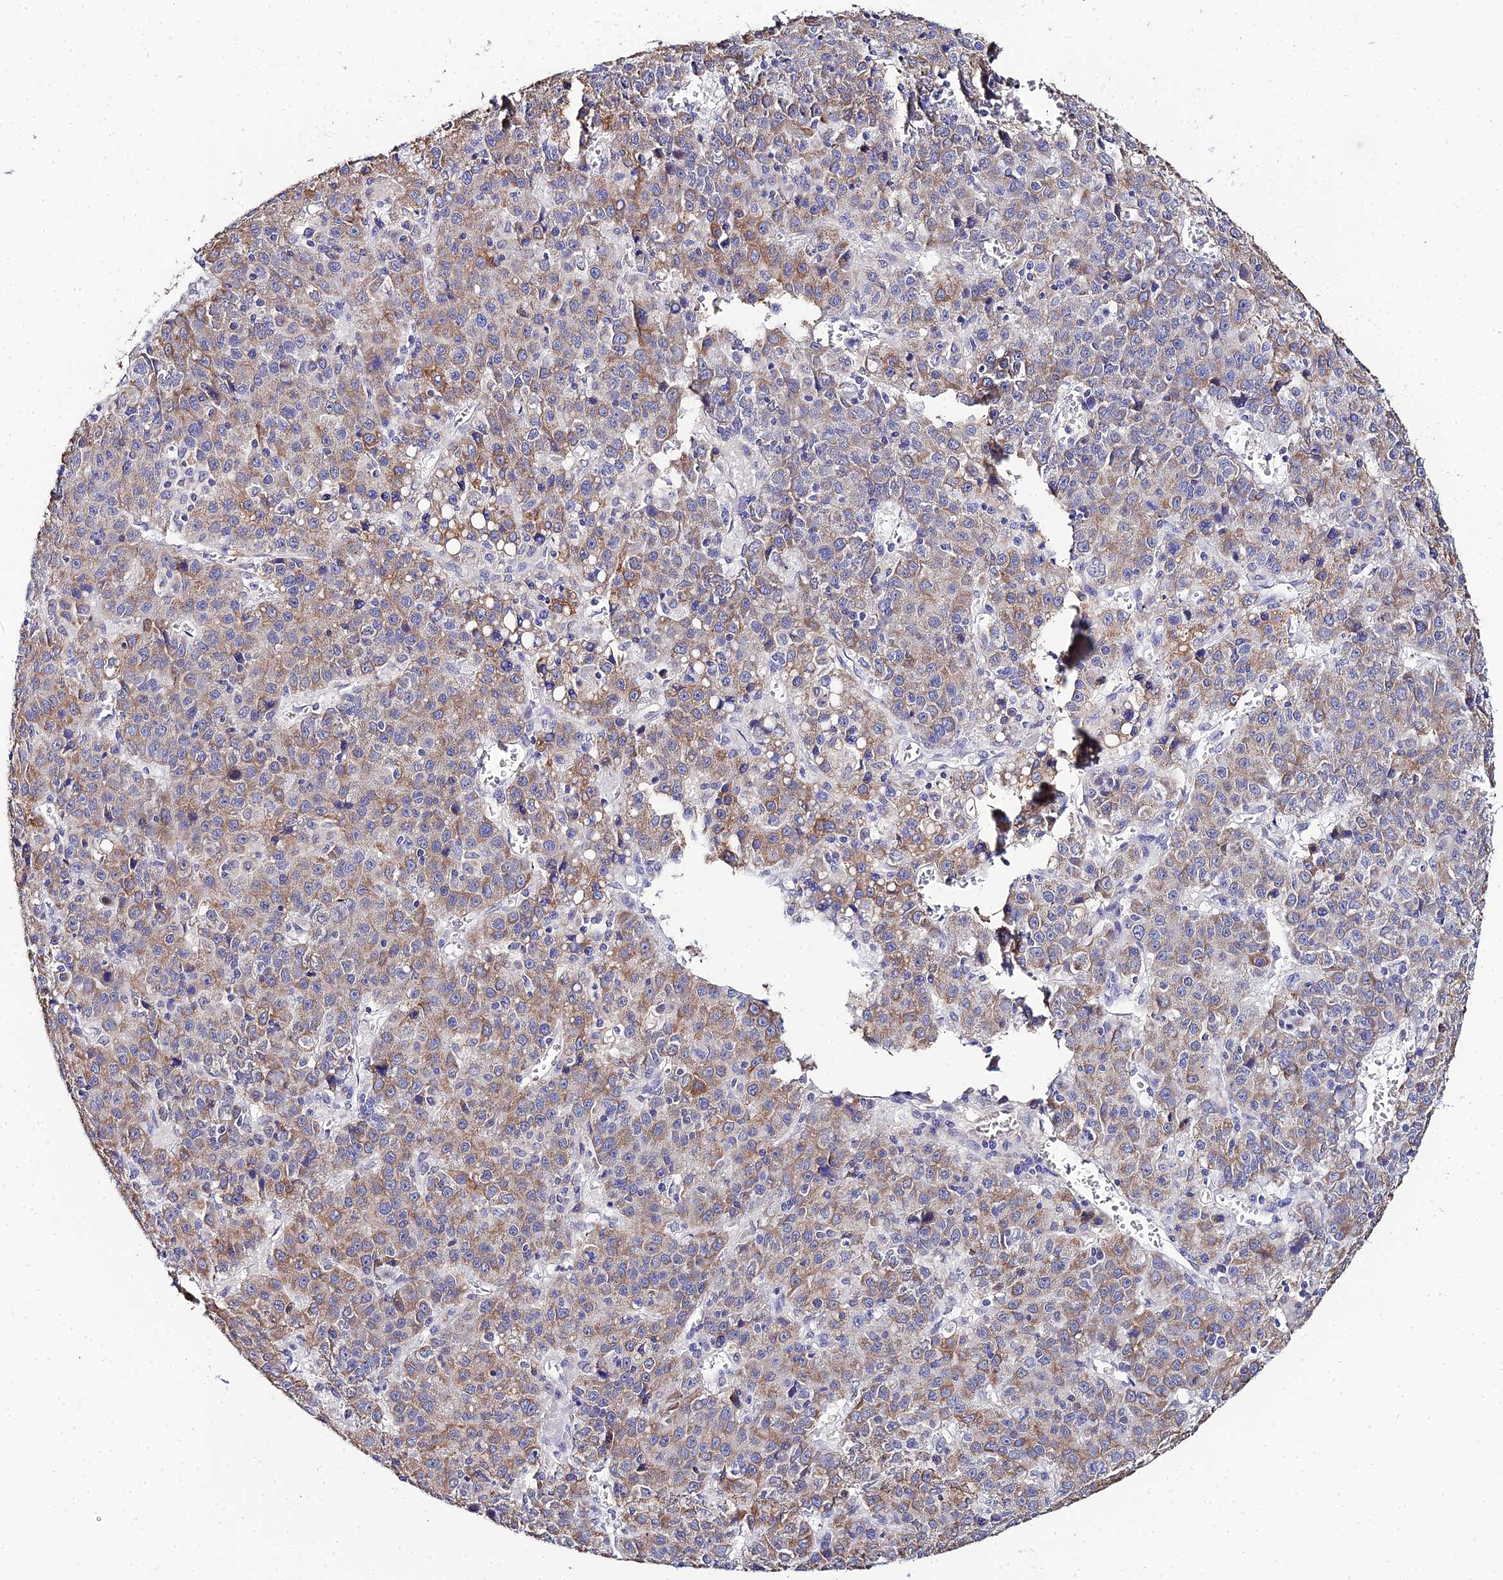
{"staining": {"intensity": "moderate", "quantity": "25%-75%", "location": "cytoplasmic/membranous"}, "tissue": "liver cancer", "cell_type": "Tumor cells", "image_type": "cancer", "snomed": [{"axis": "morphology", "description": "Carcinoma, Hepatocellular, NOS"}, {"axis": "topography", "description": "Liver"}], "caption": "Brown immunohistochemical staining in human hepatocellular carcinoma (liver) shows moderate cytoplasmic/membranous staining in approximately 25%-75% of tumor cells.", "gene": "ZXDA", "patient": {"sex": "female", "age": 53}}